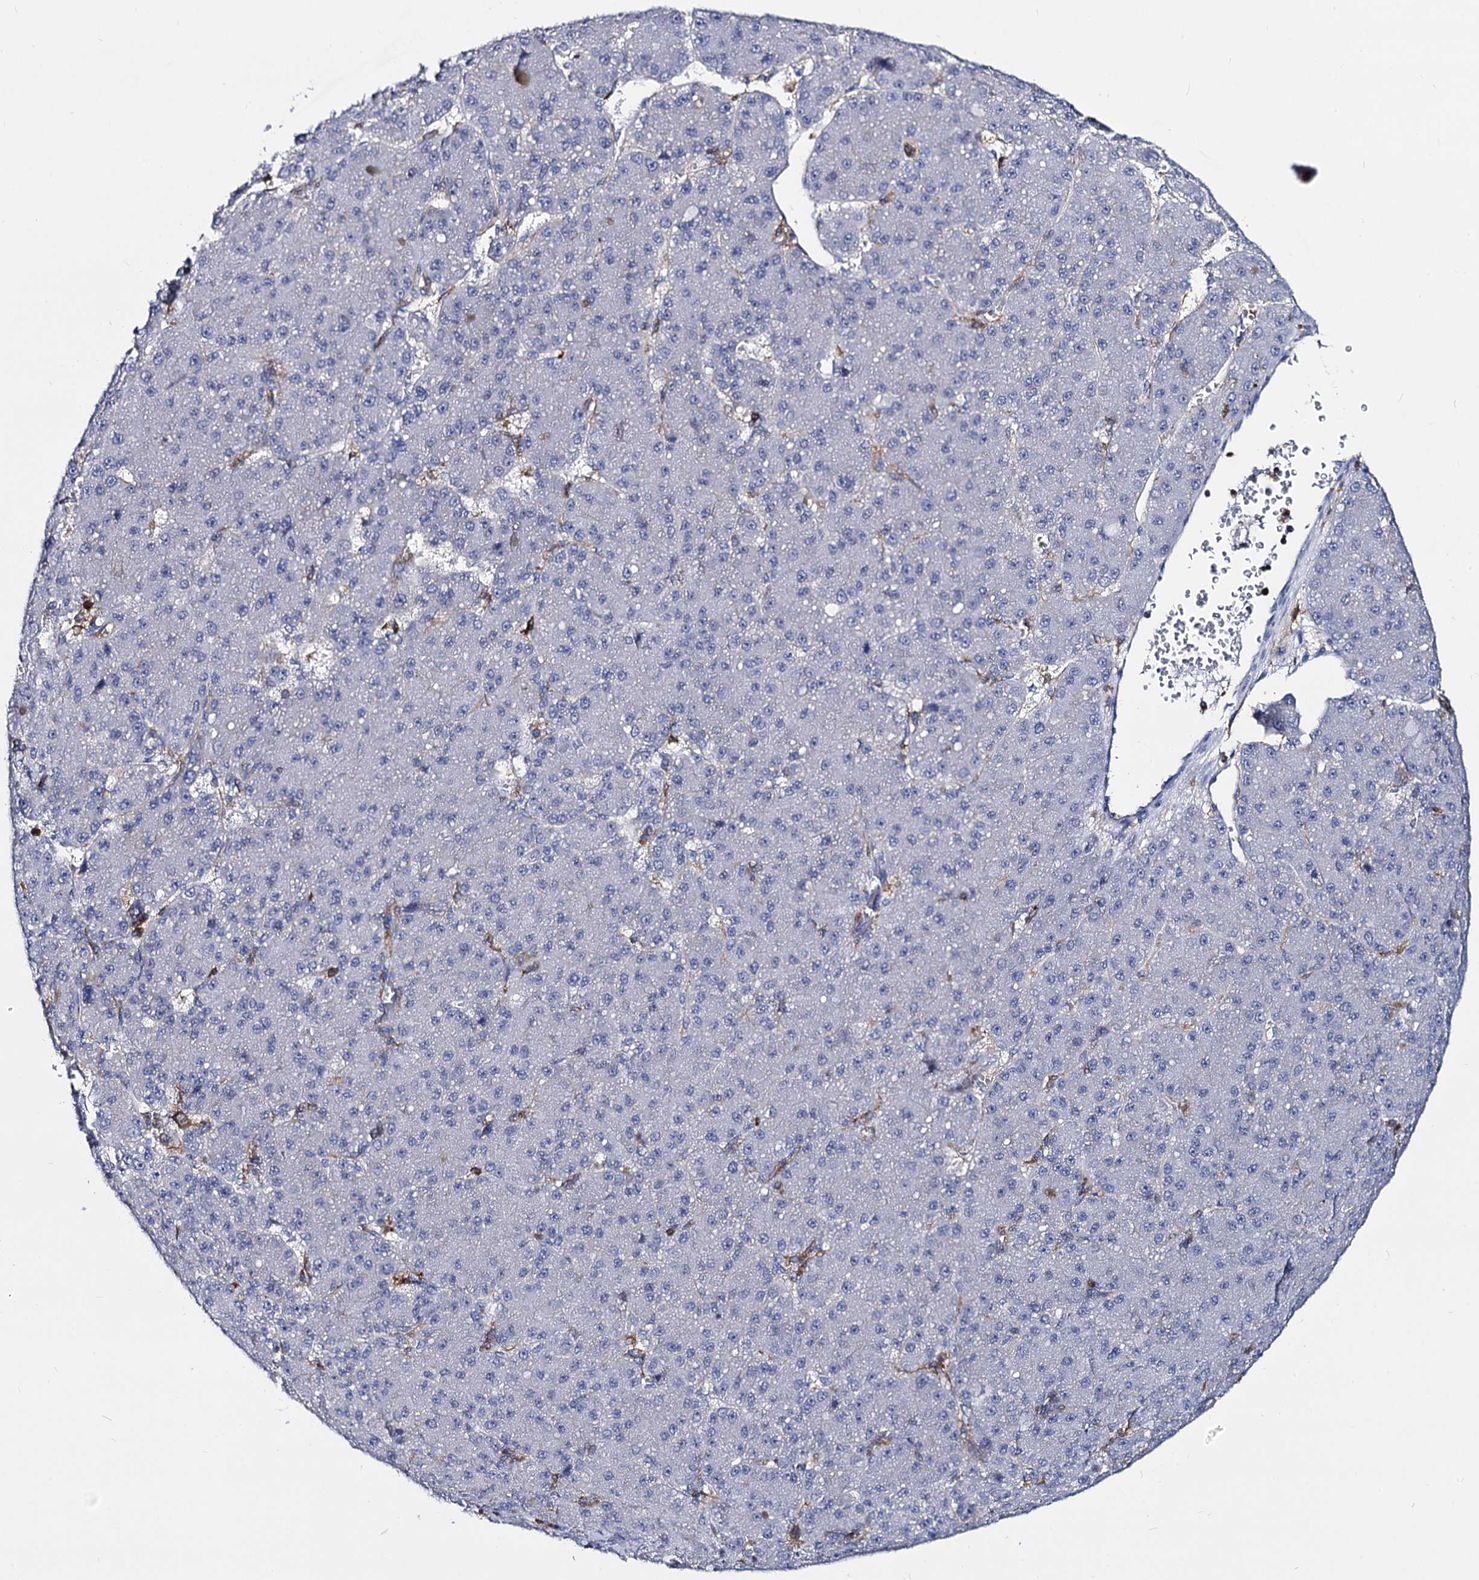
{"staining": {"intensity": "negative", "quantity": "none", "location": "none"}, "tissue": "liver cancer", "cell_type": "Tumor cells", "image_type": "cancer", "snomed": [{"axis": "morphology", "description": "Carcinoma, Hepatocellular, NOS"}, {"axis": "topography", "description": "Liver"}], "caption": "DAB (3,3'-diaminobenzidine) immunohistochemical staining of liver hepatocellular carcinoma demonstrates no significant positivity in tumor cells.", "gene": "RHOG", "patient": {"sex": "male", "age": 67}}